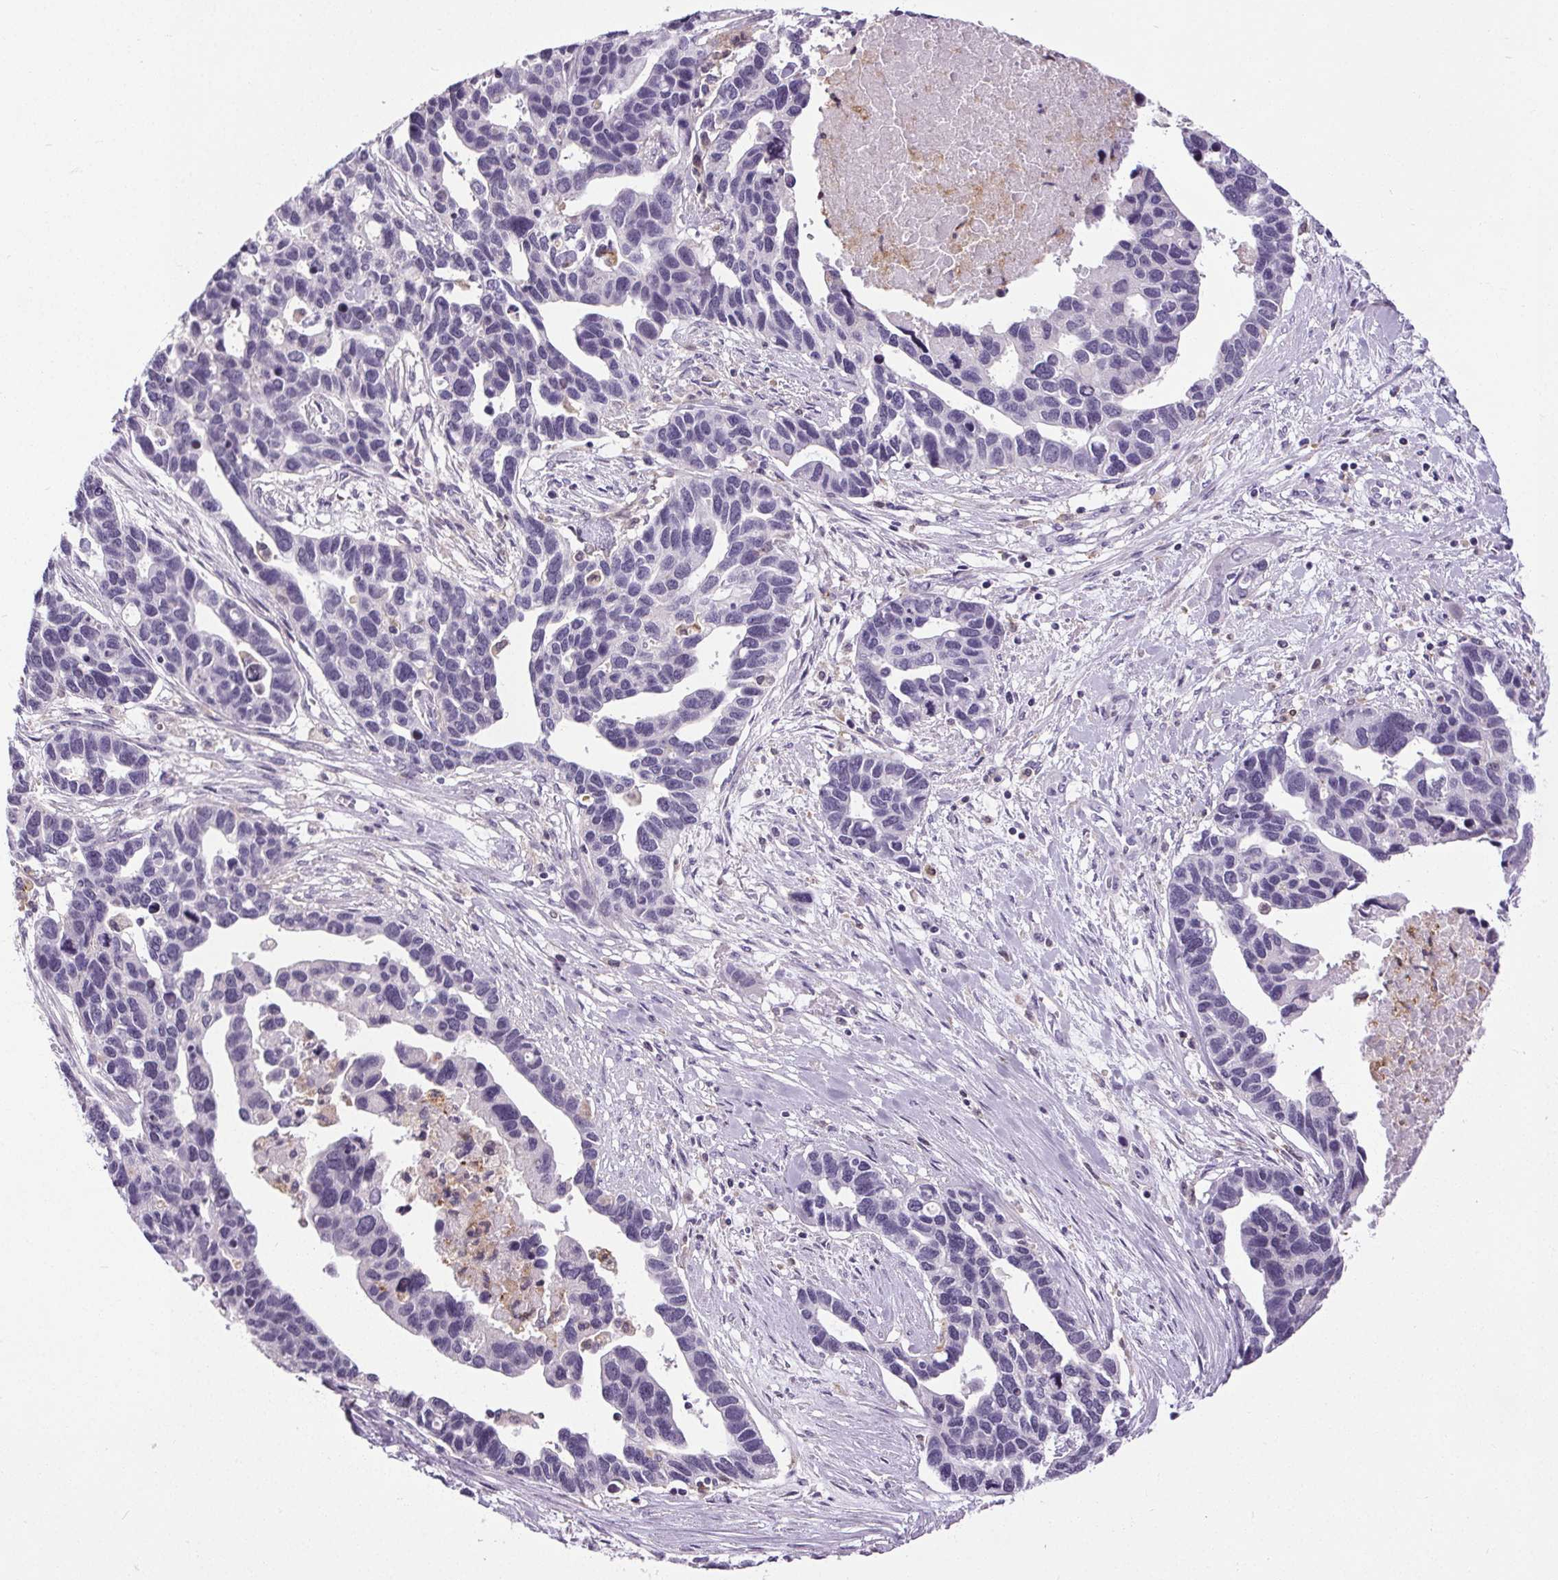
{"staining": {"intensity": "negative", "quantity": "none", "location": "none"}, "tissue": "ovarian cancer", "cell_type": "Tumor cells", "image_type": "cancer", "snomed": [{"axis": "morphology", "description": "Cystadenocarcinoma, serous, NOS"}, {"axis": "topography", "description": "Ovary"}], "caption": "Human serous cystadenocarcinoma (ovarian) stained for a protein using IHC reveals no positivity in tumor cells.", "gene": "TMEM240", "patient": {"sex": "female", "age": 54}}